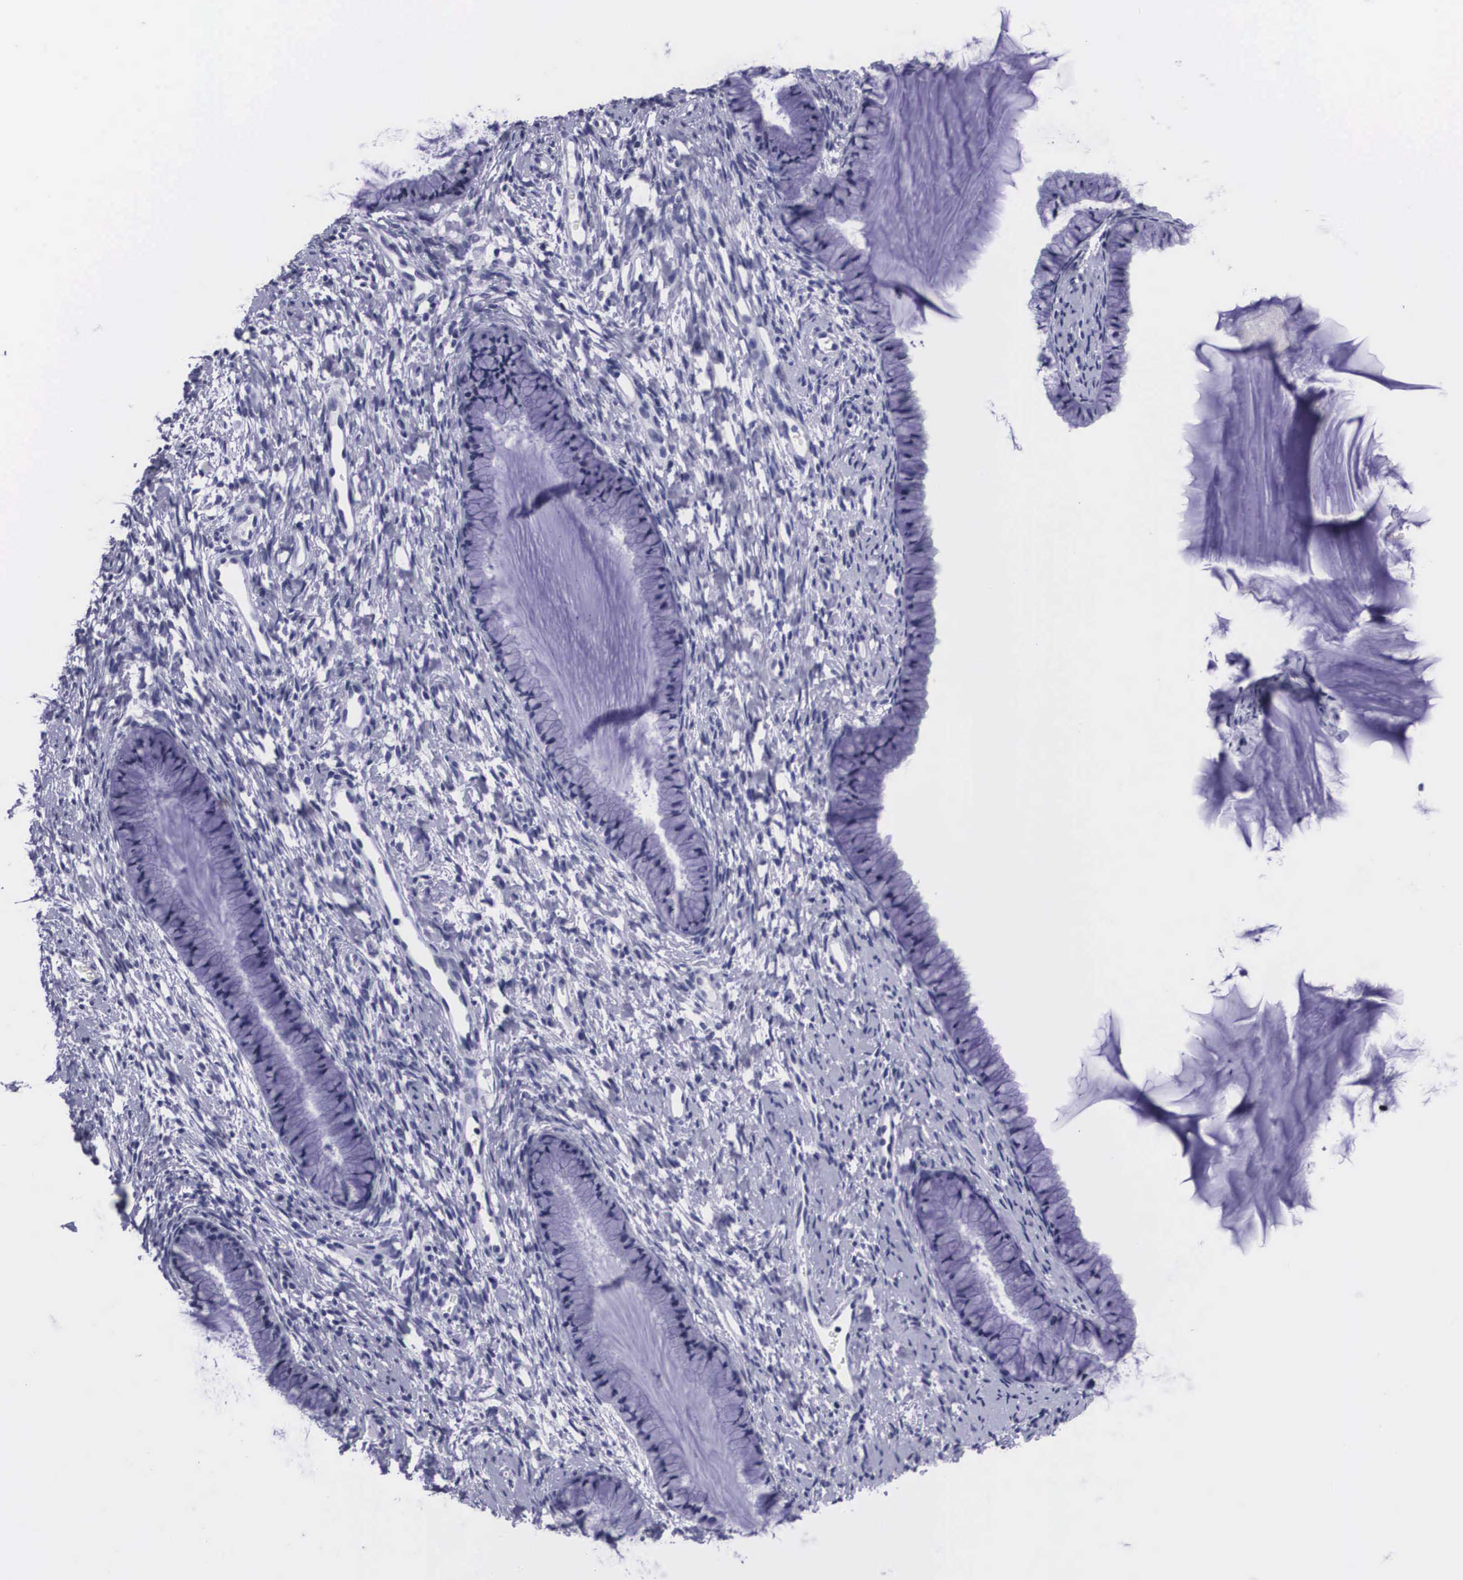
{"staining": {"intensity": "negative", "quantity": "none", "location": "none"}, "tissue": "cervix", "cell_type": "Glandular cells", "image_type": "normal", "snomed": [{"axis": "morphology", "description": "Normal tissue, NOS"}, {"axis": "topography", "description": "Cervix"}], "caption": "Immunohistochemistry (IHC) photomicrograph of benign human cervix stained for a protein (brown), which shows no positivity in glandular cells. (Stains: DAB (3,3'-diaminobenzidine) immunohistochemistry with hematoxylin counter stain, Microscopy: brightfield microscopy at high magnification).", "gene": "C22orf31", "patient": {"sex": "female", "age": 82}}